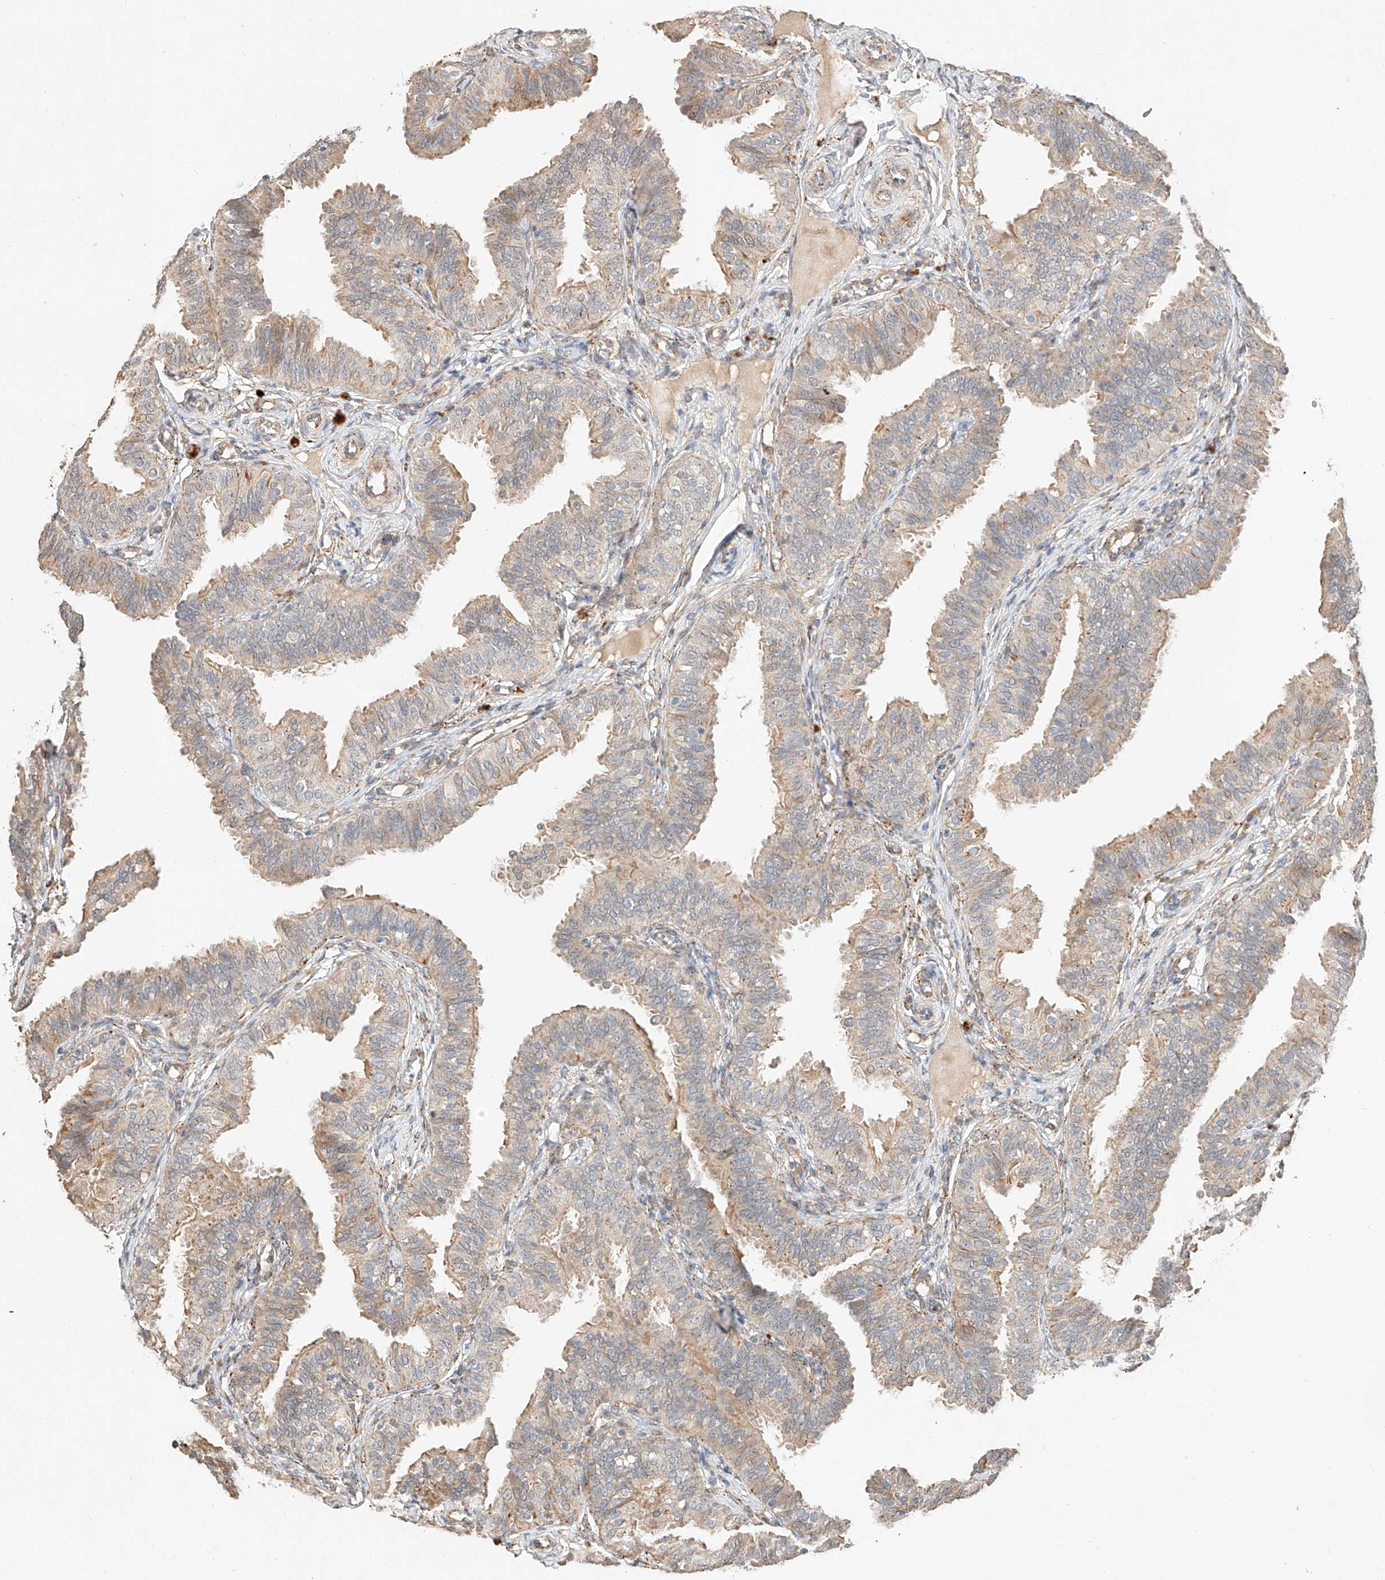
{"staining": {"intensity": "weak", "quantity": "25%-75%", "location": "cytoplasmic/membranous"}, "tissue": "fallopian tube", "cell_type": "Glandular cells", "image_type": "normal", "snomed": [{"axis": "morphology", "description": "Normal tissue, NOS"}, {"axis": "topography", "description": "Fallopian tube"}], "caption": "Benign fallopian tube exhibits weak cytoplasmic/membranous expression in approximately 25%-75% of glandular cells.", "gene": "SUSD6", "patient": {"sex": "female", "age": 35}}